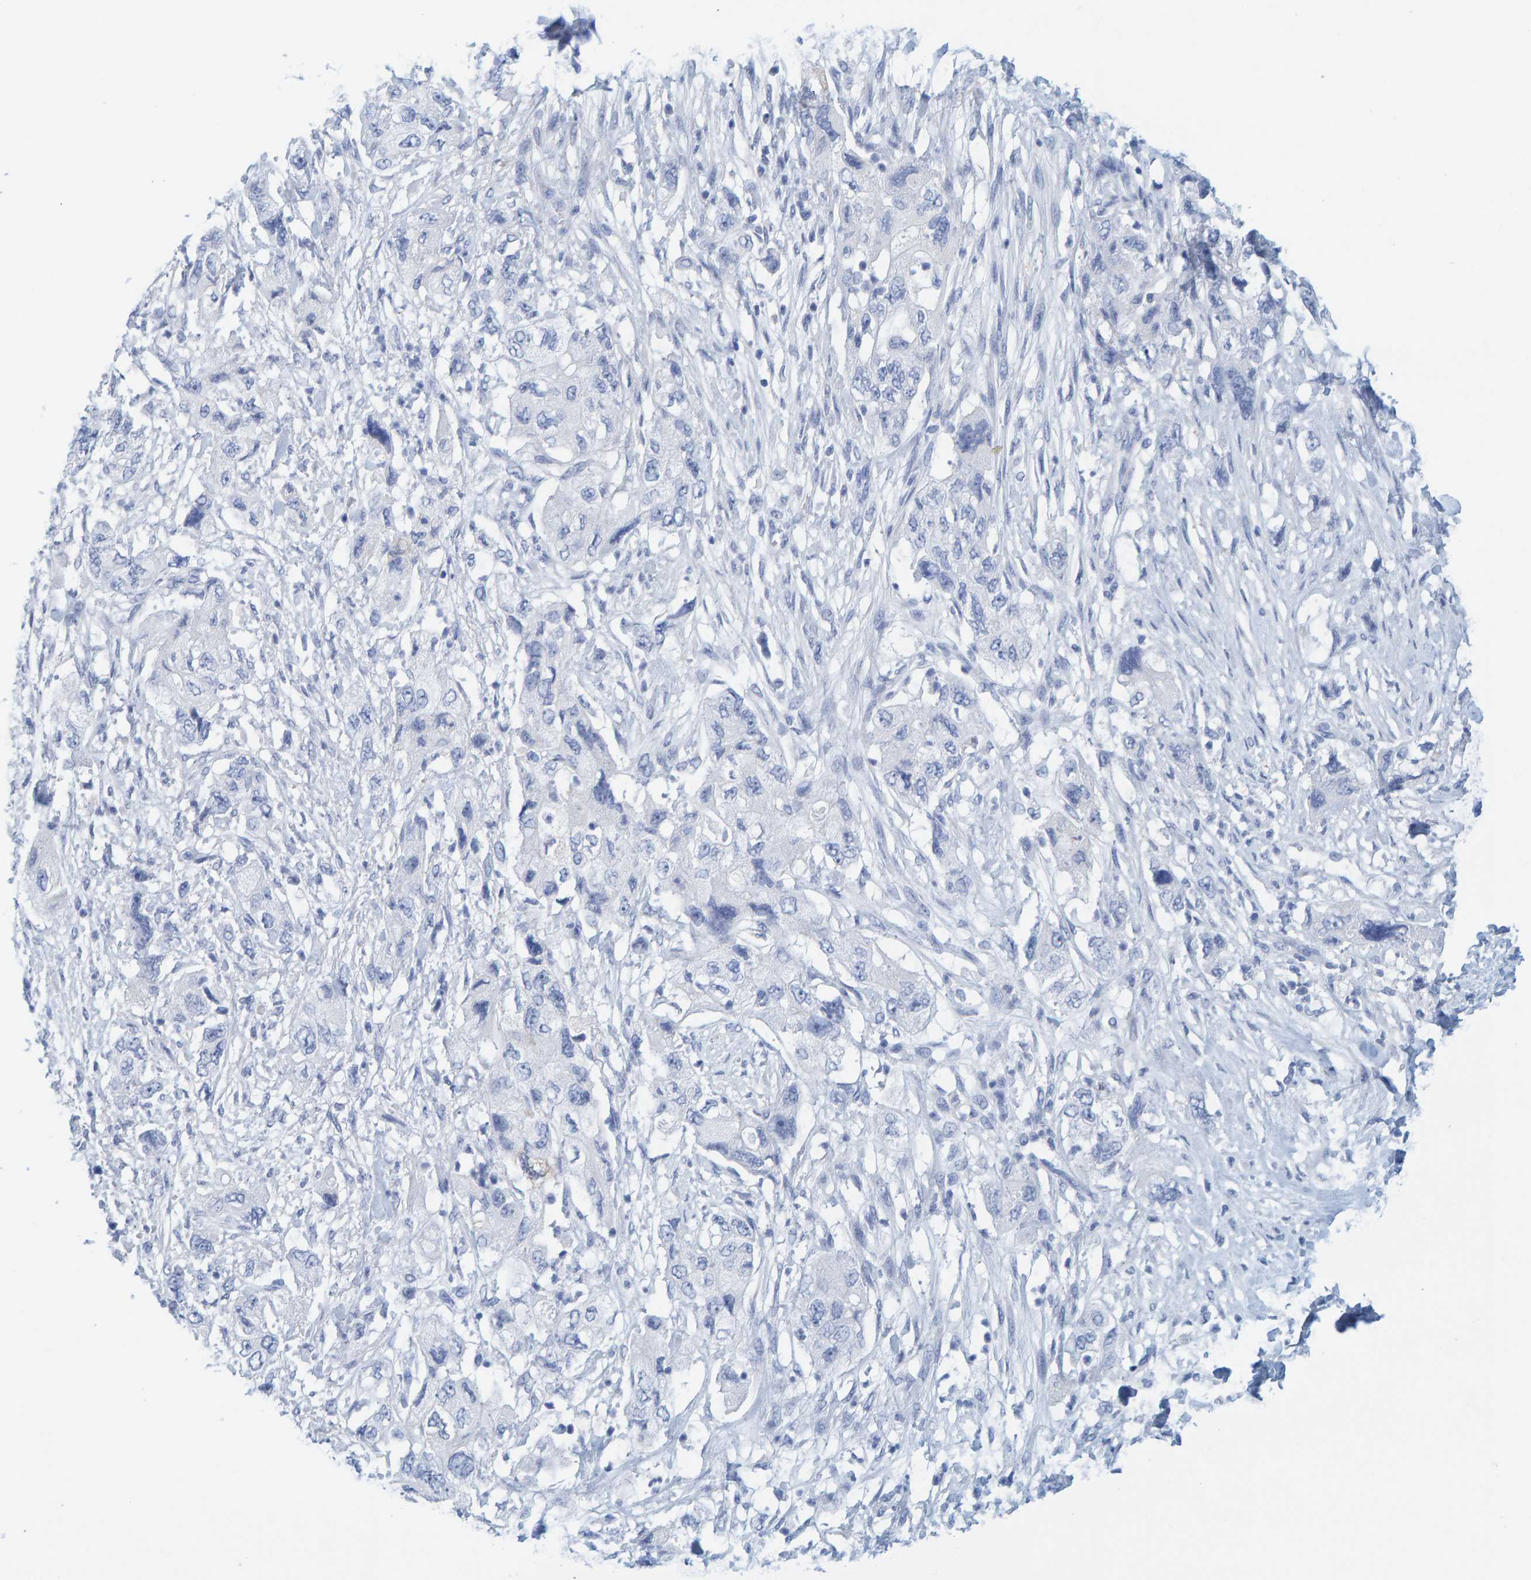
{"staining": {"intensity": "negative", "quantity": "none", "location": "none"}, "tissue": "pancreatic cancer", "cell_type": "Tumor cells", "image_type": "cancer", "snomed": [{"axis": "morphology", "description": "Adenocarcinoma, NOS"}, {"axis": "topography", "description": "Pancreas"}], "caption": "This is an immunohistochemistry histopathology image of pancreatic cancer (adenocarcinoma). There is no expression in tumor cells.", "gene": "KLHL11", "patient": {"sex": "female", "age": 73}}